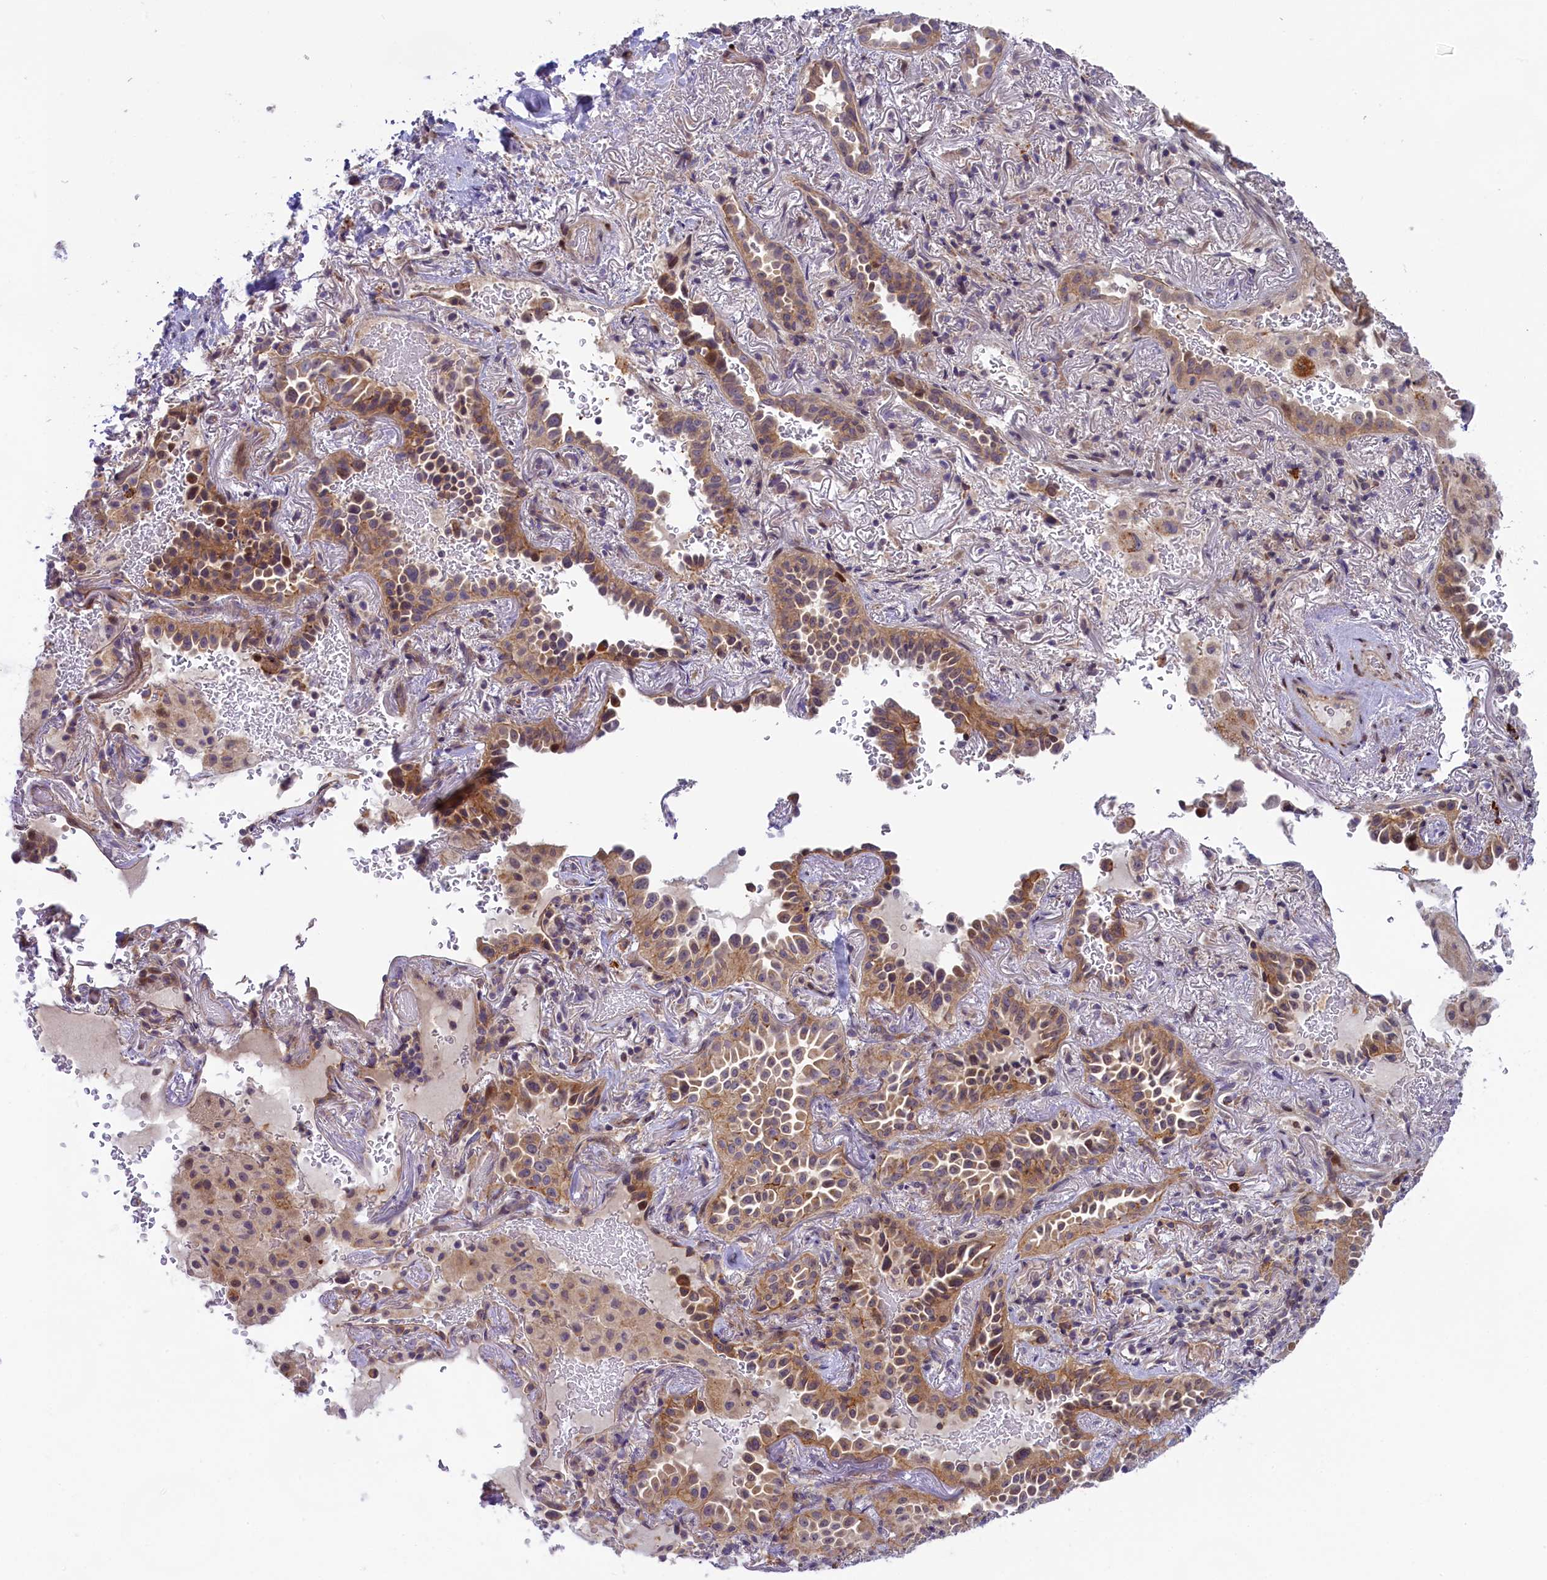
{"staining": {"intensity": "moderate", "quantity": ">75%", "location": "cytoplasmic/membranous"}, "tissue": "lung cancer", "cell_type": "Tumor cells", "image_type": "cancer", "snomed": [{"axis": "morphology", "description": "Adenocarcinoma, NOS"}, {"axis": "topography", "description": "Lung"}], "caption": "Human lung adenocarcinoma stained with a protein marker reveals moderate staining in tumor cells.", "gene": "CCL23", "patient": {"sex": "female", "age": 69}}